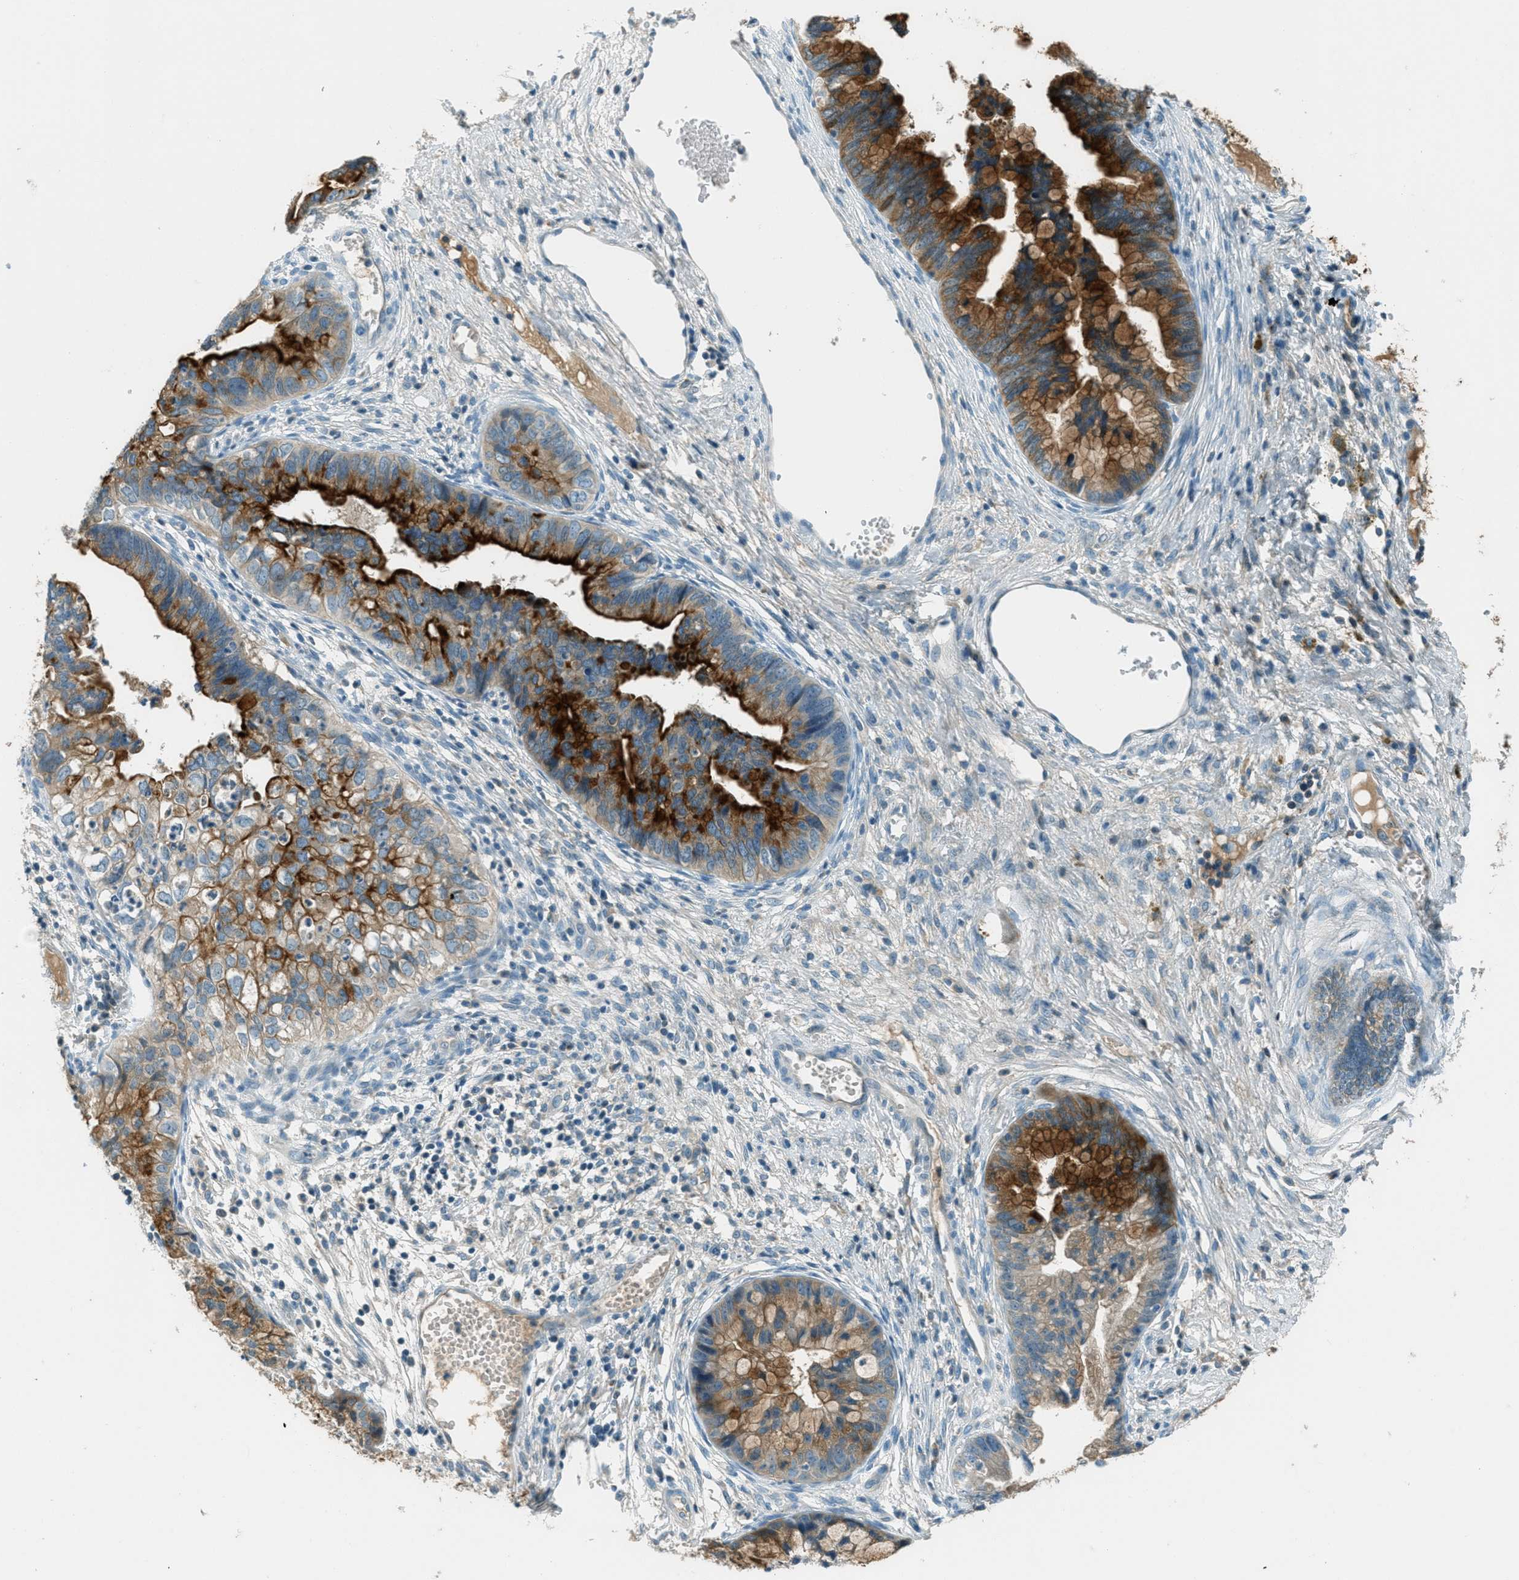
{"staining": {"intensity": "strong", "quantity": ">75%", "location": "cytoplasmic/membranous"}, "tissue": "cervical cancer", "cell_type": "Tumor cells", "image_type": "cancer", "snomed": [{"axis": "morphology", "description": "Adenocarcinoma, NOS"}, {"axis": "topography", "description": "Cervix"}], "caption": "Protein expression analysis of cervical adenocarcinoma shows strong cytoplasmic/membranous positivity in about >75% of tumor cells.", "gene": "MSLN", "patient": {"sex": "female", "age": 44}}